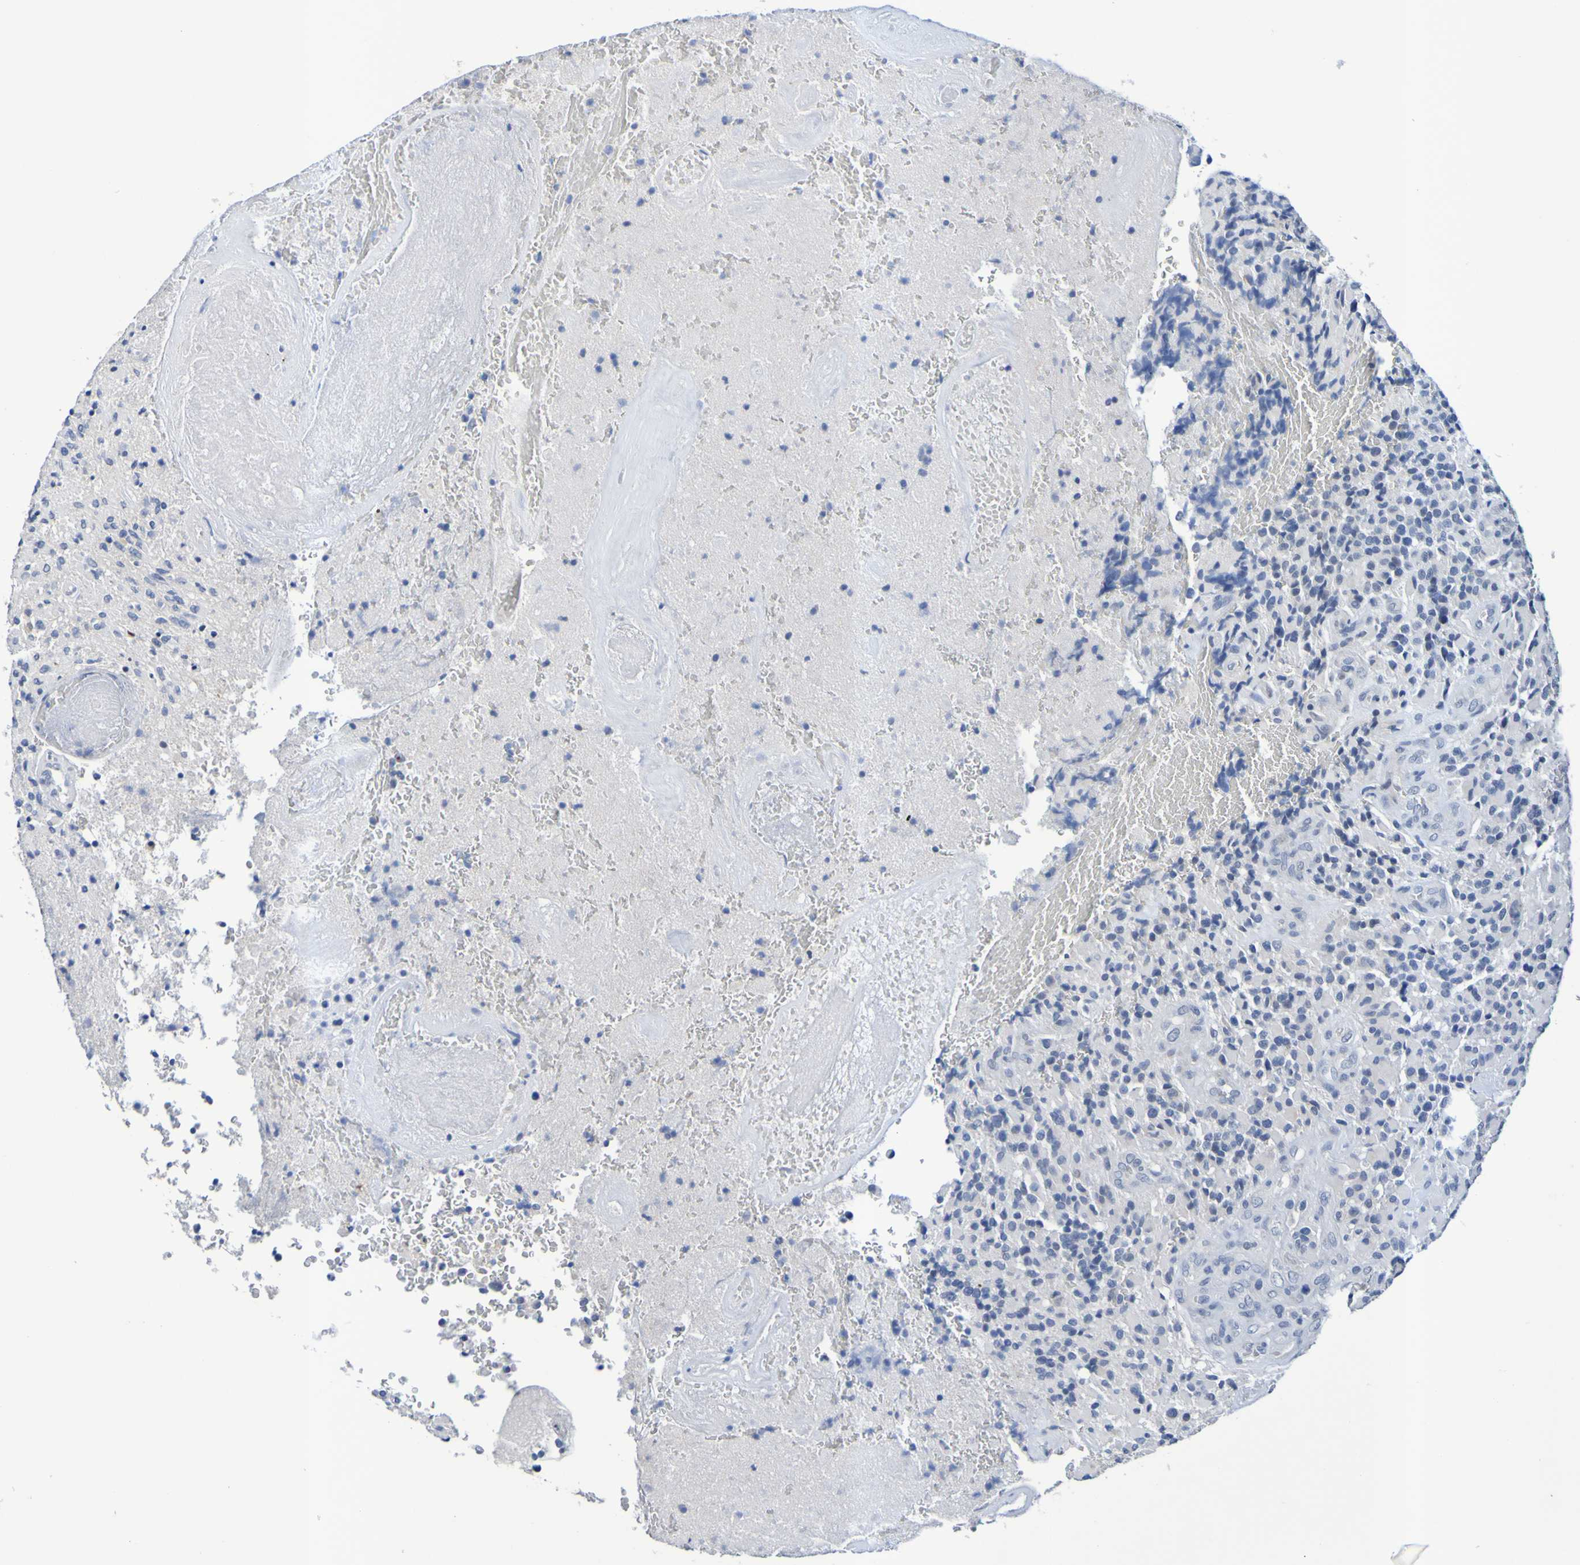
{"staining": {"intensity": "negative", "quantity": "none", "location": "none"}, "tissue": "glioma", "cell_type": "Tumor cells", "image_type": "cancer", "snomed": [{"axis": "morphology", "description": "Glioma, malignant, High grade"}, {"axis": "topography", "description": "Brain"}], "caption": "High power microscopy micrograph of an immunohistochemistry (IHC) image of glioma, revealing no significant positivity in tumor cells.", "gene": "VMA21", "patient": {"sex": "male", "age": 71}}